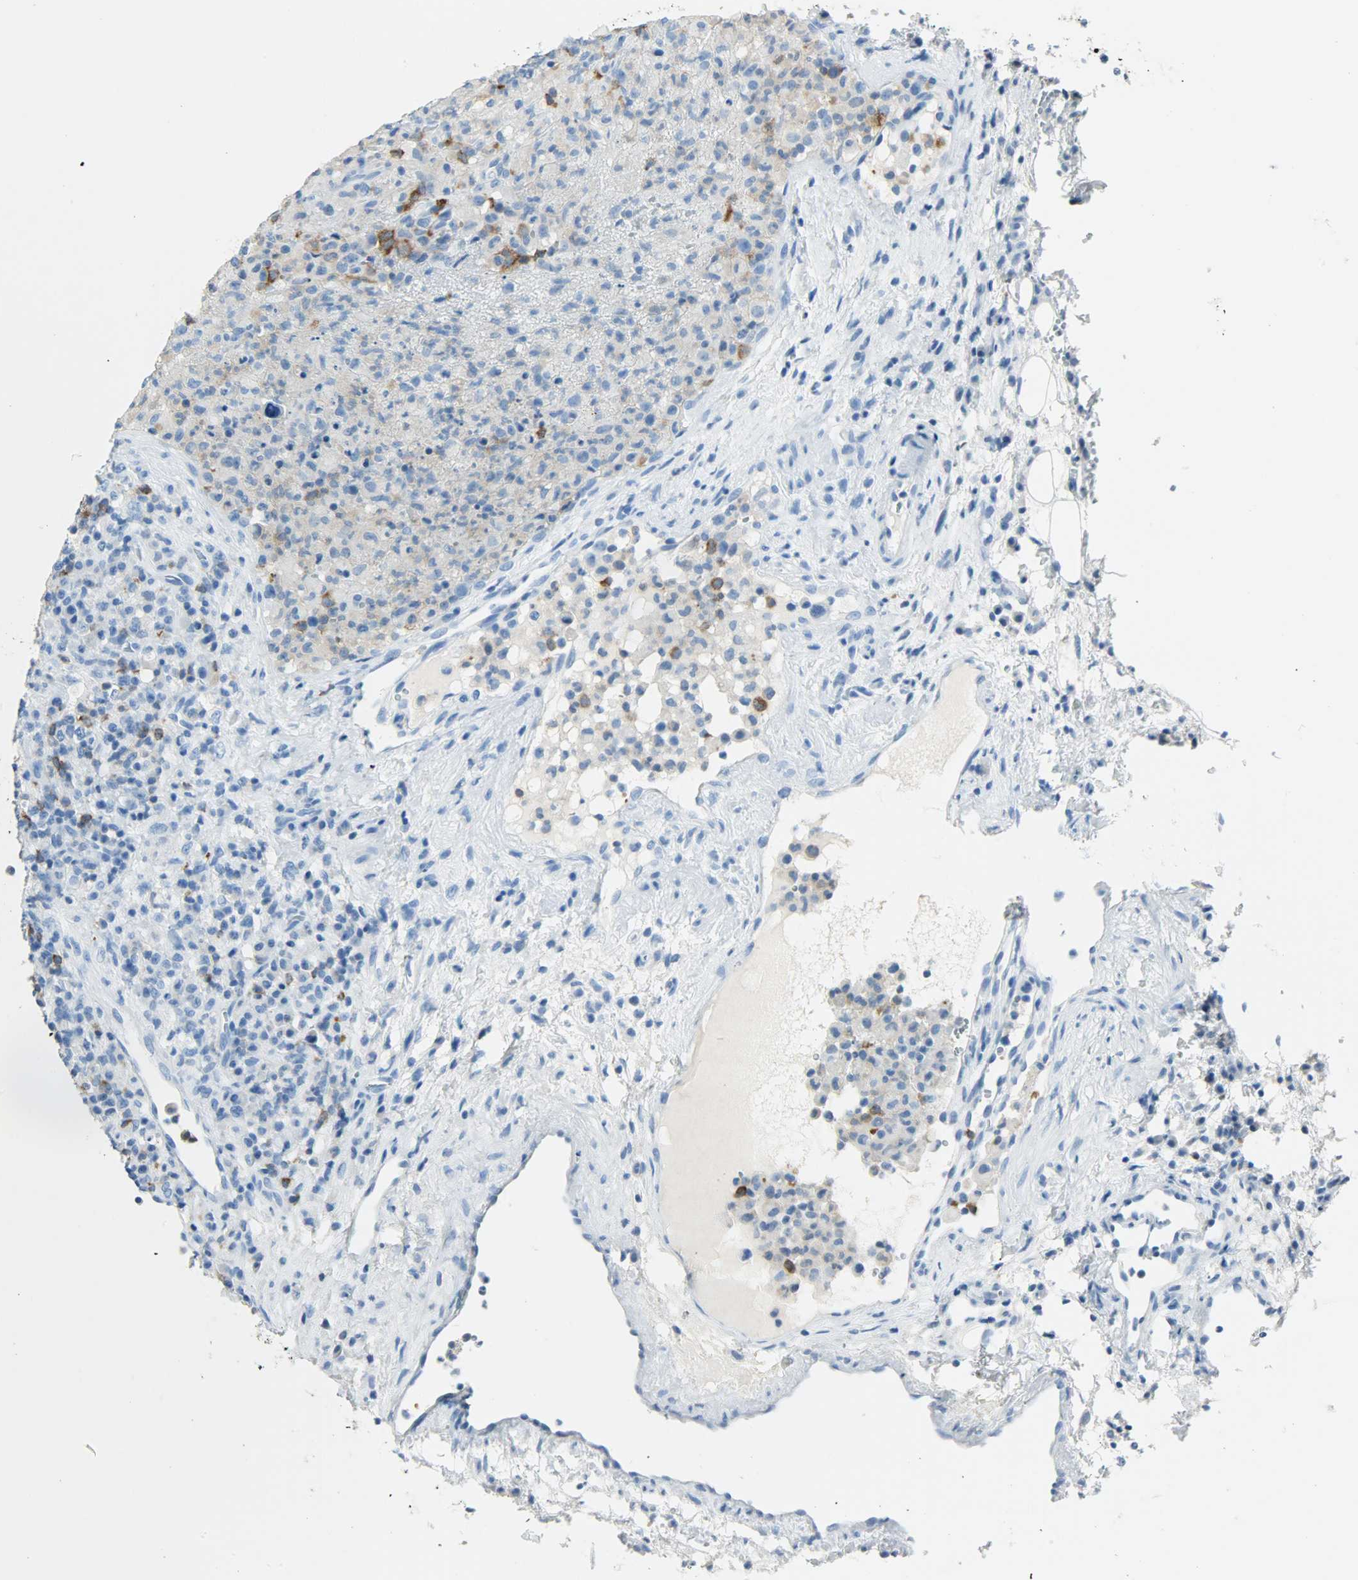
{"staining": {"intensity": "negative", "quantity": "none", "location": "none"}, "tissue": "lymphoma", "cell_type": "Tumor cells", "image_type": "cancer", "snomed": [{"axis": "morphology", "description": "Hodgkin's disease, NOS"}, {"axis": "topography", "description": "Lymph node"}], "caption": "DAB immunohistochemical staining of Hodgkin's disease displays no significant positivity in tumor cells.", "gene": "PTPN6", "patient": {"sex": "male", "age": 65}}